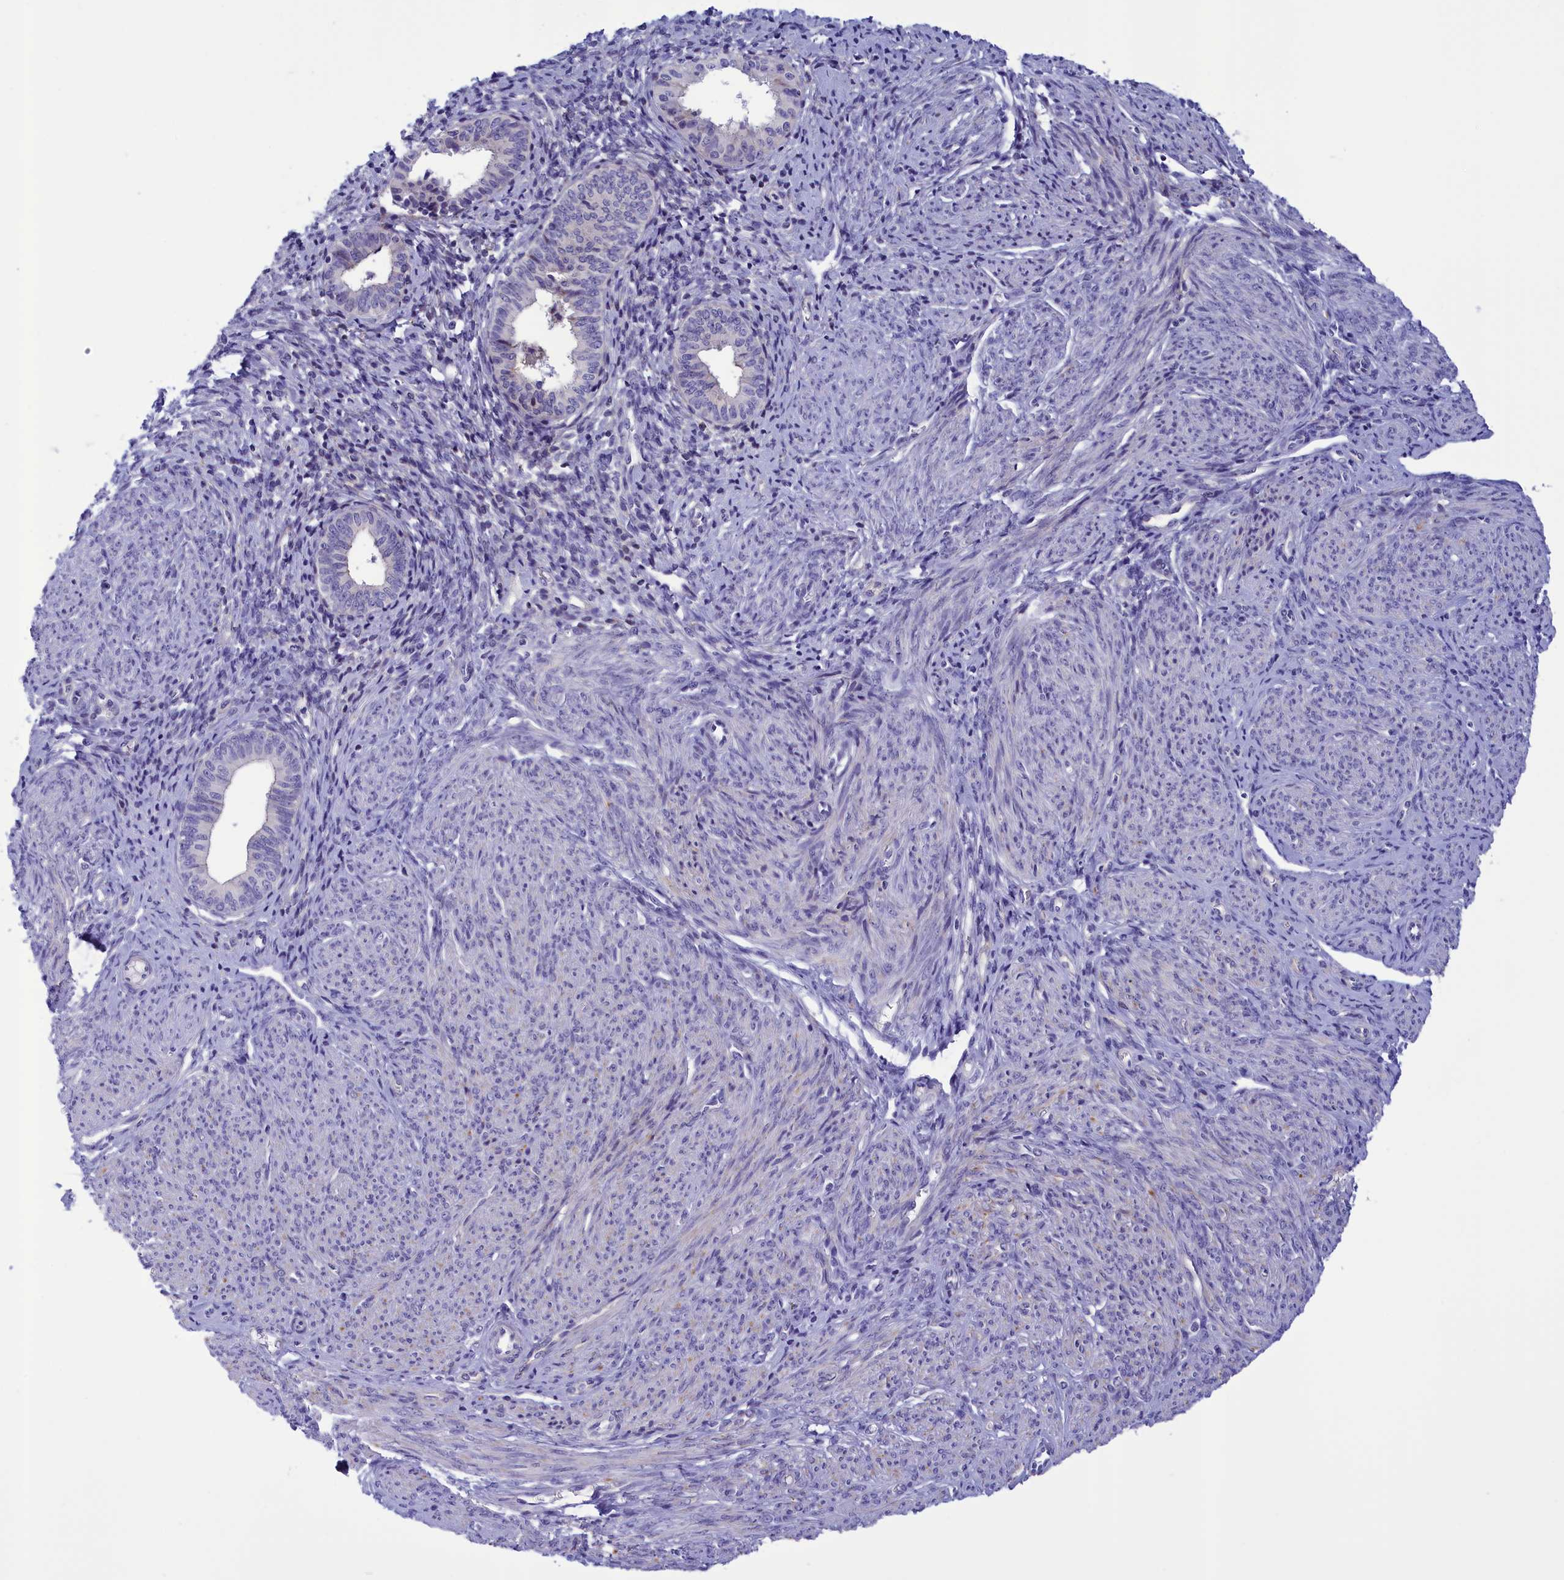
{"staining": {"intensity": "negative", "quantity": "none", "location": "none"}, "tissue": "endometrial cancer", "cell_type": "Tumor cells", "image_type": "cancer", "snomed": [{"axis": "morphology", "description": "Adenocarcinoma, NOS"}, {"axis": "topography", "description": "Endometrium"}], "caption": "An immunohistochemistry photomicrograph of endometrial cancer is shown. There is no staining in tumor cells of endometrial cancer.", "gene": "CORO2A", "patient": {"sex": "female", "age": 79}}